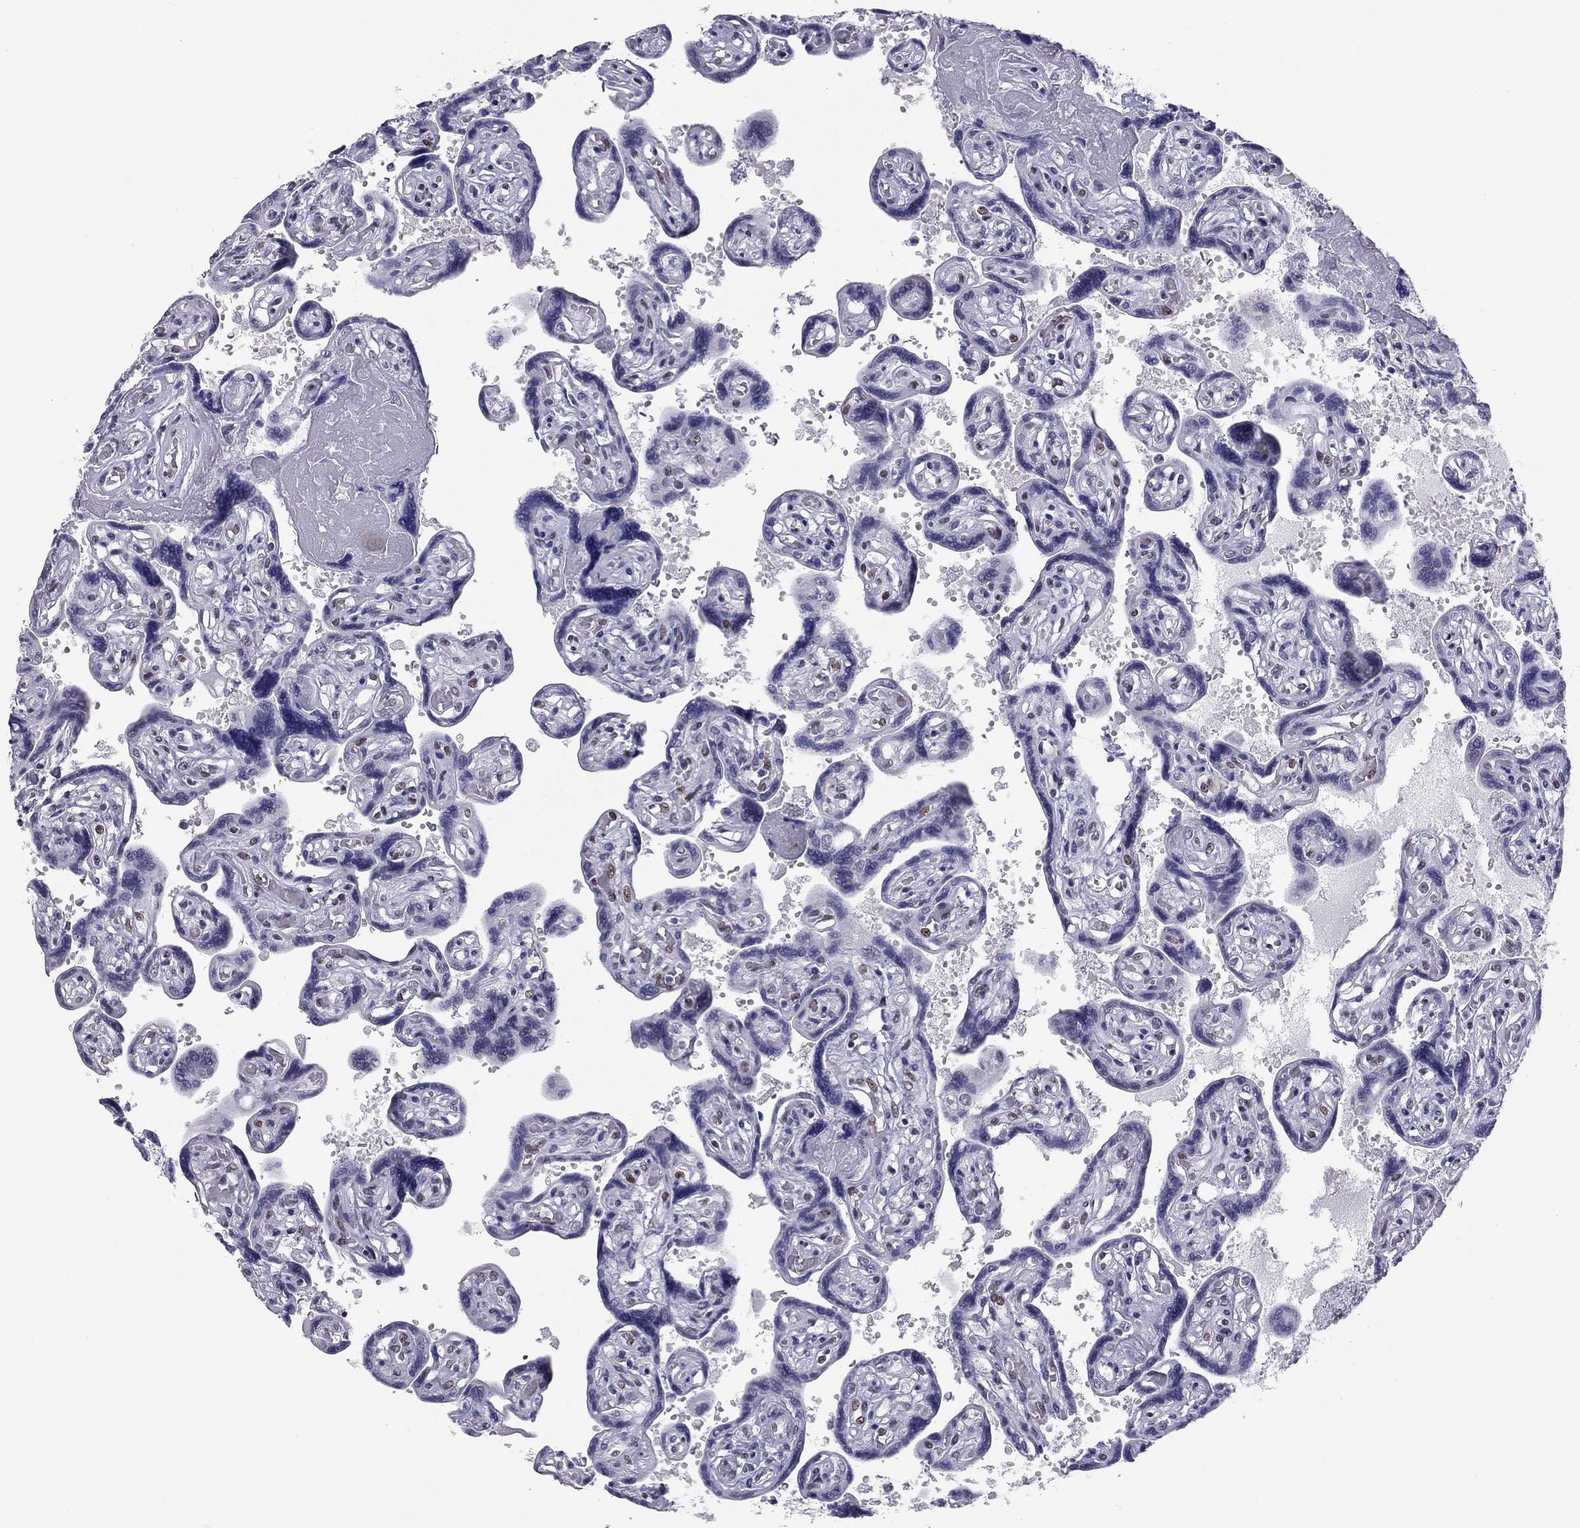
{"staining": {"intensity": "moderate", "quantity": "25%-75%", "location": "nuclear"}, "tissue": "placenta", "cell_type": "Decidual cells", "image_type": "normal", "snomed": [{"axis": "morphology", "description": "Normal tissue, NOS"}, {"axis": "topography", "description": "Placenta"}], "caption": "IHC (DAB) staining of benign placenta exhibits moderate nuclear protein positivity in about 25%-75% of decidual cells. (DAB (3,3'-diaminobenzidine) = brown stain, brightfield microscopy at high magnification).", "gene": "DOT1L", "patient": {"sex": "female", "age": 32}}